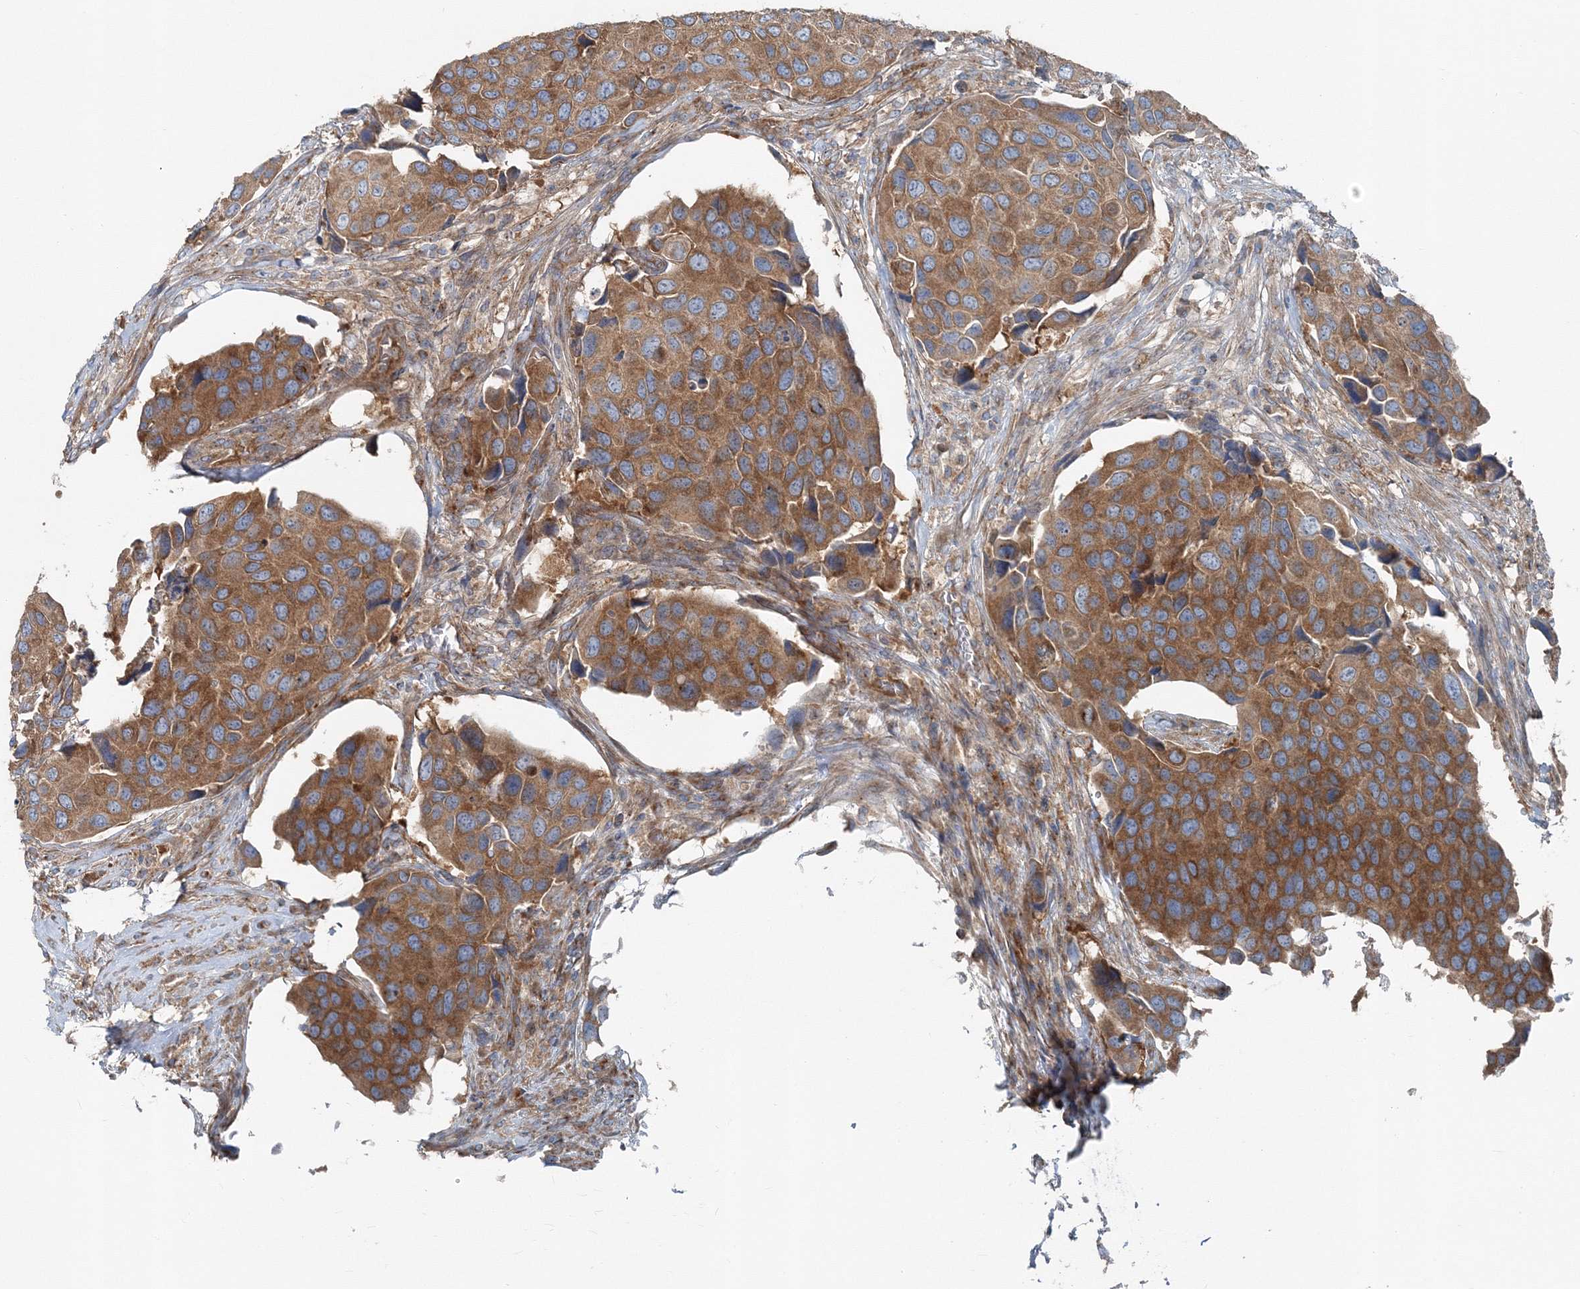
{"staining": {"intensity": "moderate", "quantity": ">75%", "location": "cytoplasmic/membranous"}, "tissue": "urothelial cancer", "cell_type": "Tumor cells", "image_type": "cancer", "snomed": [{"axis": "morphology", "description": "Urothelial carcinoma, High grade"}, {"axis": "topography", "description": "Urinary bladder"}], "caption": "Tumor cells reveal medium levels of moderate cytoplasmic/membranous staining in approximately >75% of cells in human urothelial cancer.", "gene": "MPHOSPH9", "patient": {"sex": "male", "age": 74}}